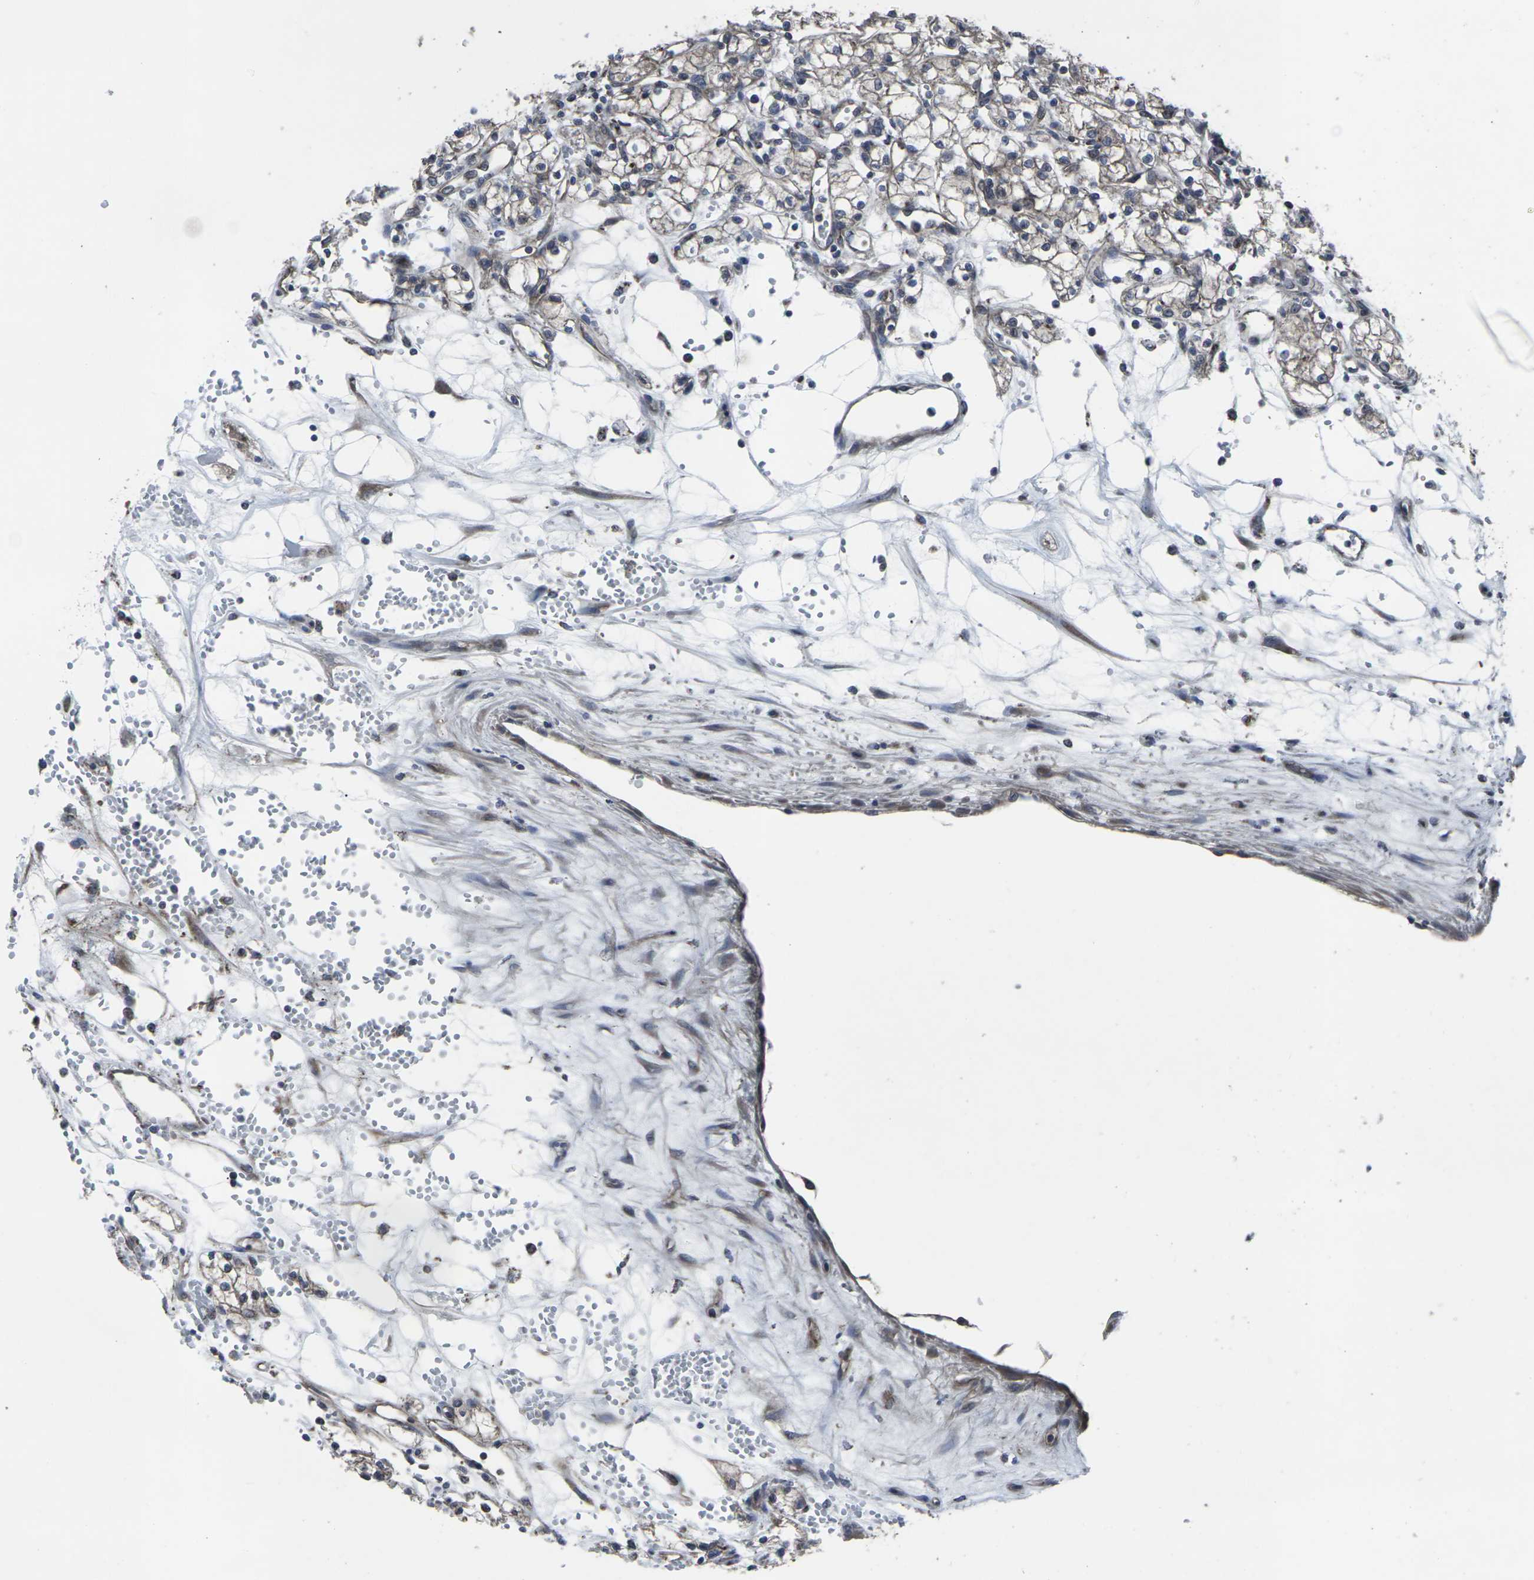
{"staining": {"intensity": "weak", "quantity": ">75%", "location": "cytoplasmic/membranous"}, "tissue": "renal cancer", "cell_type": "Tumor cells", "image_type": "cancer", "snomed": [{"axis": "morphology", "description": "Normal tissue, NOS"}, {"axis": "morphology", "description": "Adenocarcinoma, NOS"}, {"axis": "topography", "description": "Kidney"}], "caption": "Immunohistochemistry photomicrograph of human renal adenocarcinoma stained for a protein (brown), which shows low levels of weak cytoplasmic/membranous positivity in about >75% of tumor cells.", "gene": "MAPKAPK2", "patient": {"sex": "male", "age": 59}}